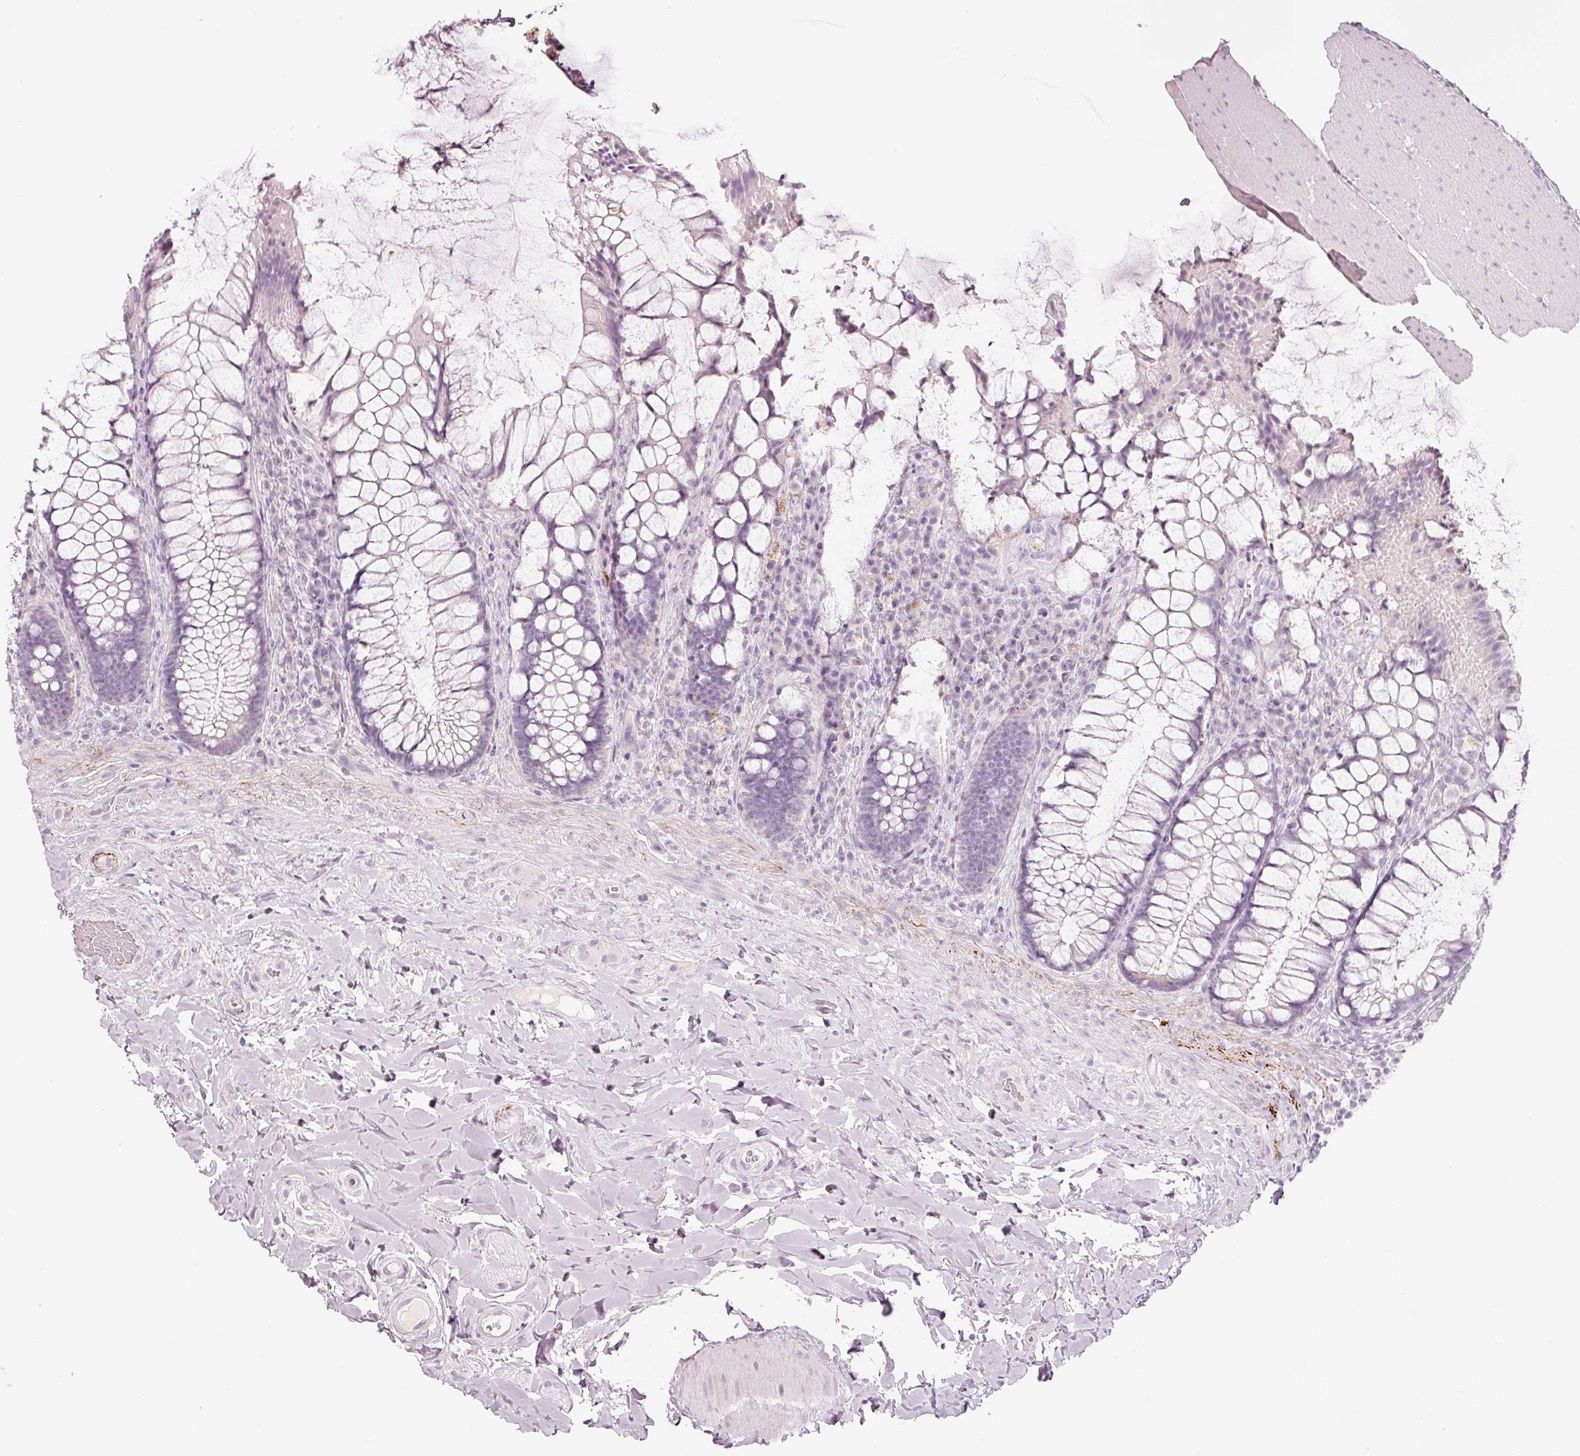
{"staining": {"intensity": "negative", "quantity": "none", "location": "none"}, "tissue": "rectum", "cell_type": "Glandular cells", "image_type": "normal", "snomed": [{"axis": "morphology", "description": "Normal tissue, NOS"}, {"axis": "topography", "description": "Rectum"}], "caption": "This micrograph is of normal rectum stained with immunohistochemistry (IHC) to label a protein in brown with the nuclei are counter-stained blue. There is no staining in glandular cells. (DAB (3,3'-diaminobenzidine) immunohistochemistry visualized using brightfield microscopy, high magnification).", "gene": "LECT2", "patient": {"sex": "female", "age": 58}}